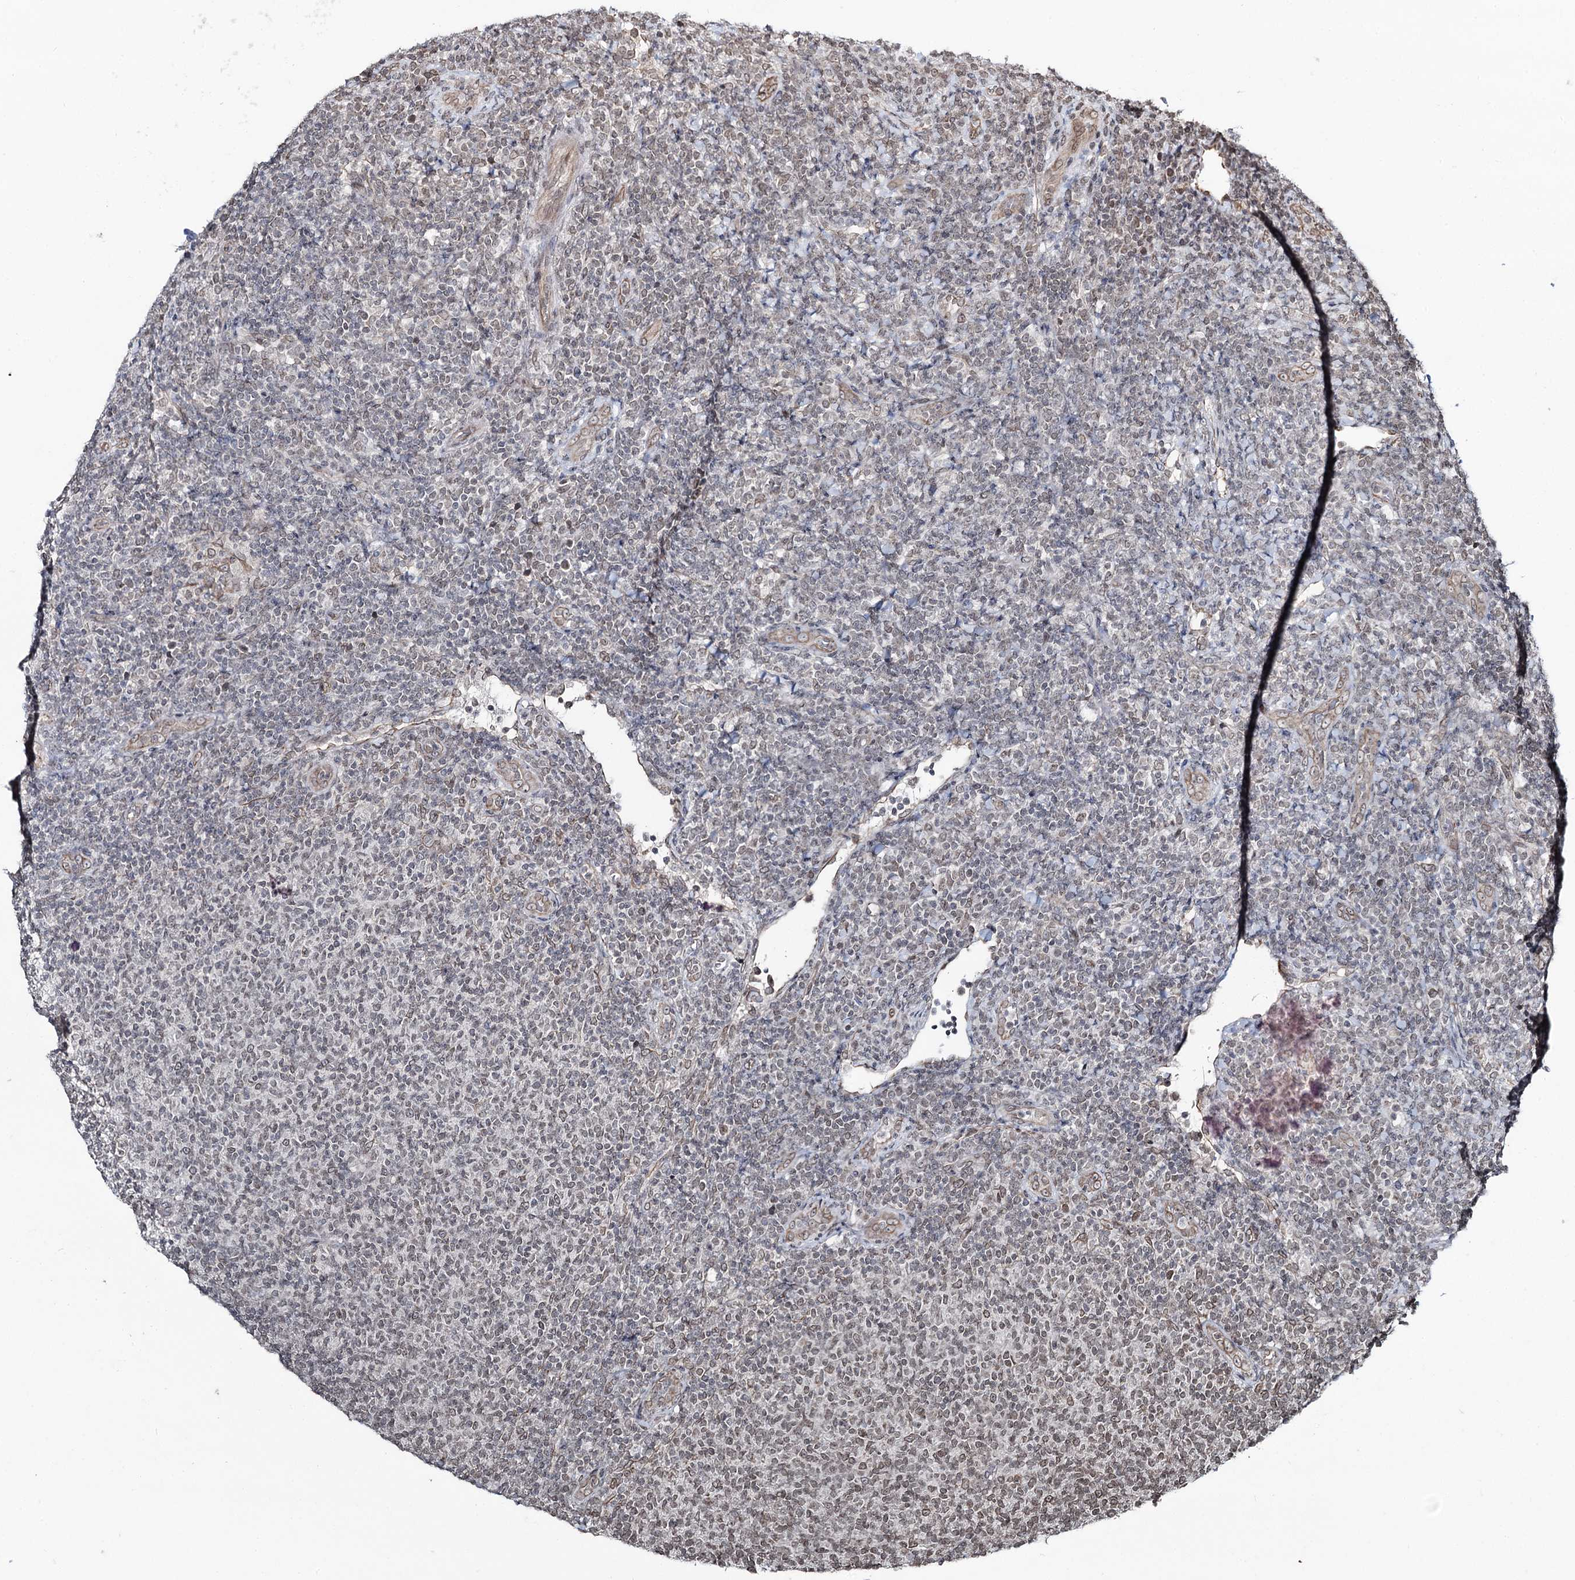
{"staining": {"intensity": "moderate", "quantity": "<25%", "location": "cytoplasmic/membranous,nuclear"}, "tissue": "lymphoma", "cell_type": "Tumor cells", "image_type": "cancer", "snomed": [{"axis": "morphology", "description": "Malignant lymphoma, non-Hodgkin's type, Low grade"}, {"axis": "topography", "description": "Lymph node"}], "caption": "Lymphoma tissue shows moderate cytoplasmic/membranous and nuclear positivity in approximately <25% of tumor cells, visualized by immunohistochemistry.", "gene": "RNF6", "patient": {"sex": "male", "age": 66}}